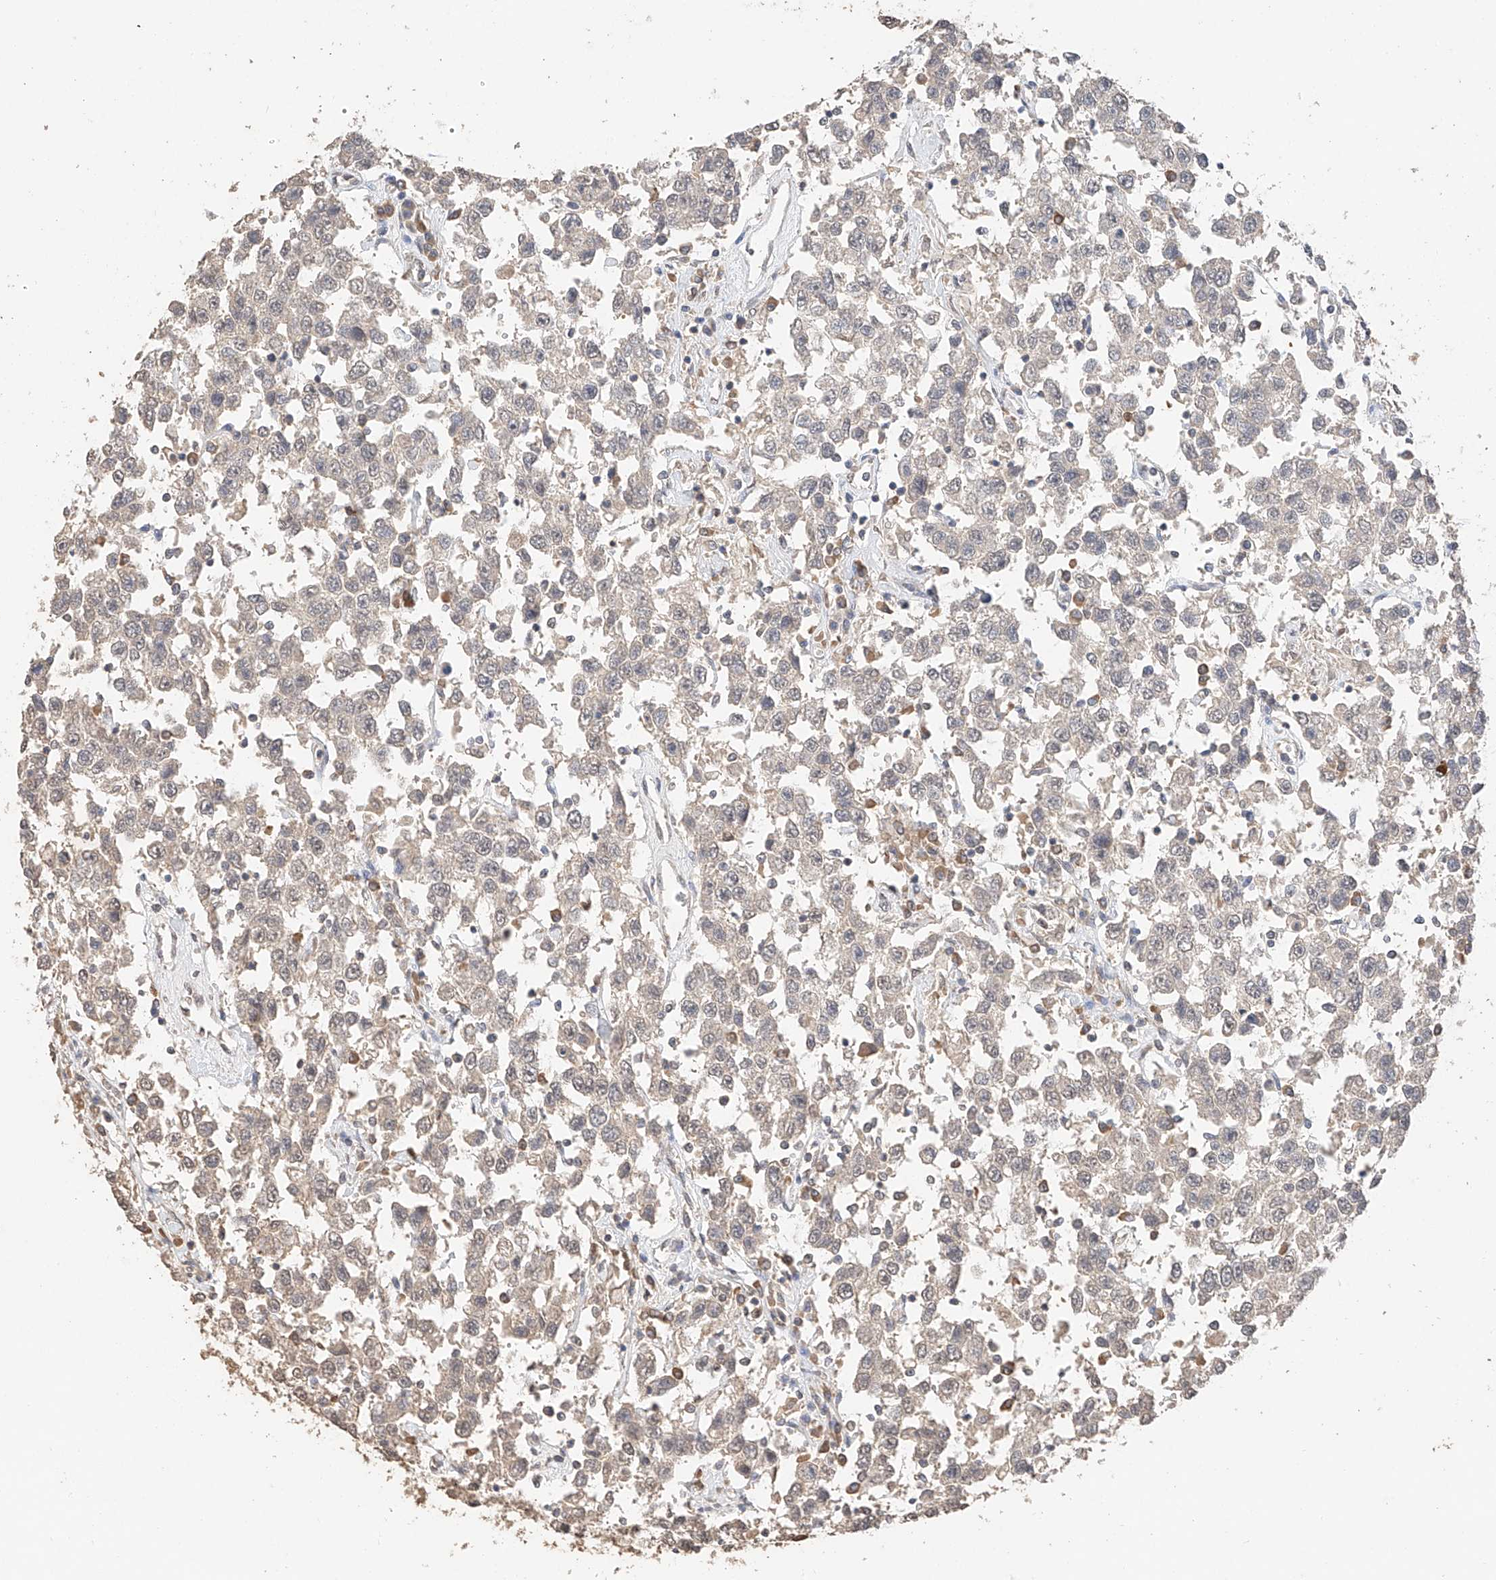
{"staining": {"intensity": "weak", "quantity": "25%-75%", "location": "cytoplasmic/membranous"}, "tissue": "testis cancer", "cell_type": "Tumor cells", "image_type": "cancer", "snomed": [{"axis": "morphology", "description": "Seminoma, NOS"}, {"axis": "topography", "description": "Testis"}], "caption": "Weak cytoplasmic/membranous positivity for a protein is seen in approximately 25%-75% of tumor cells of testis cancer (seminoma) using immunohistochemistry.", "gene": "IL22RA2", "patient": {"sex": "male", "age": 41}}